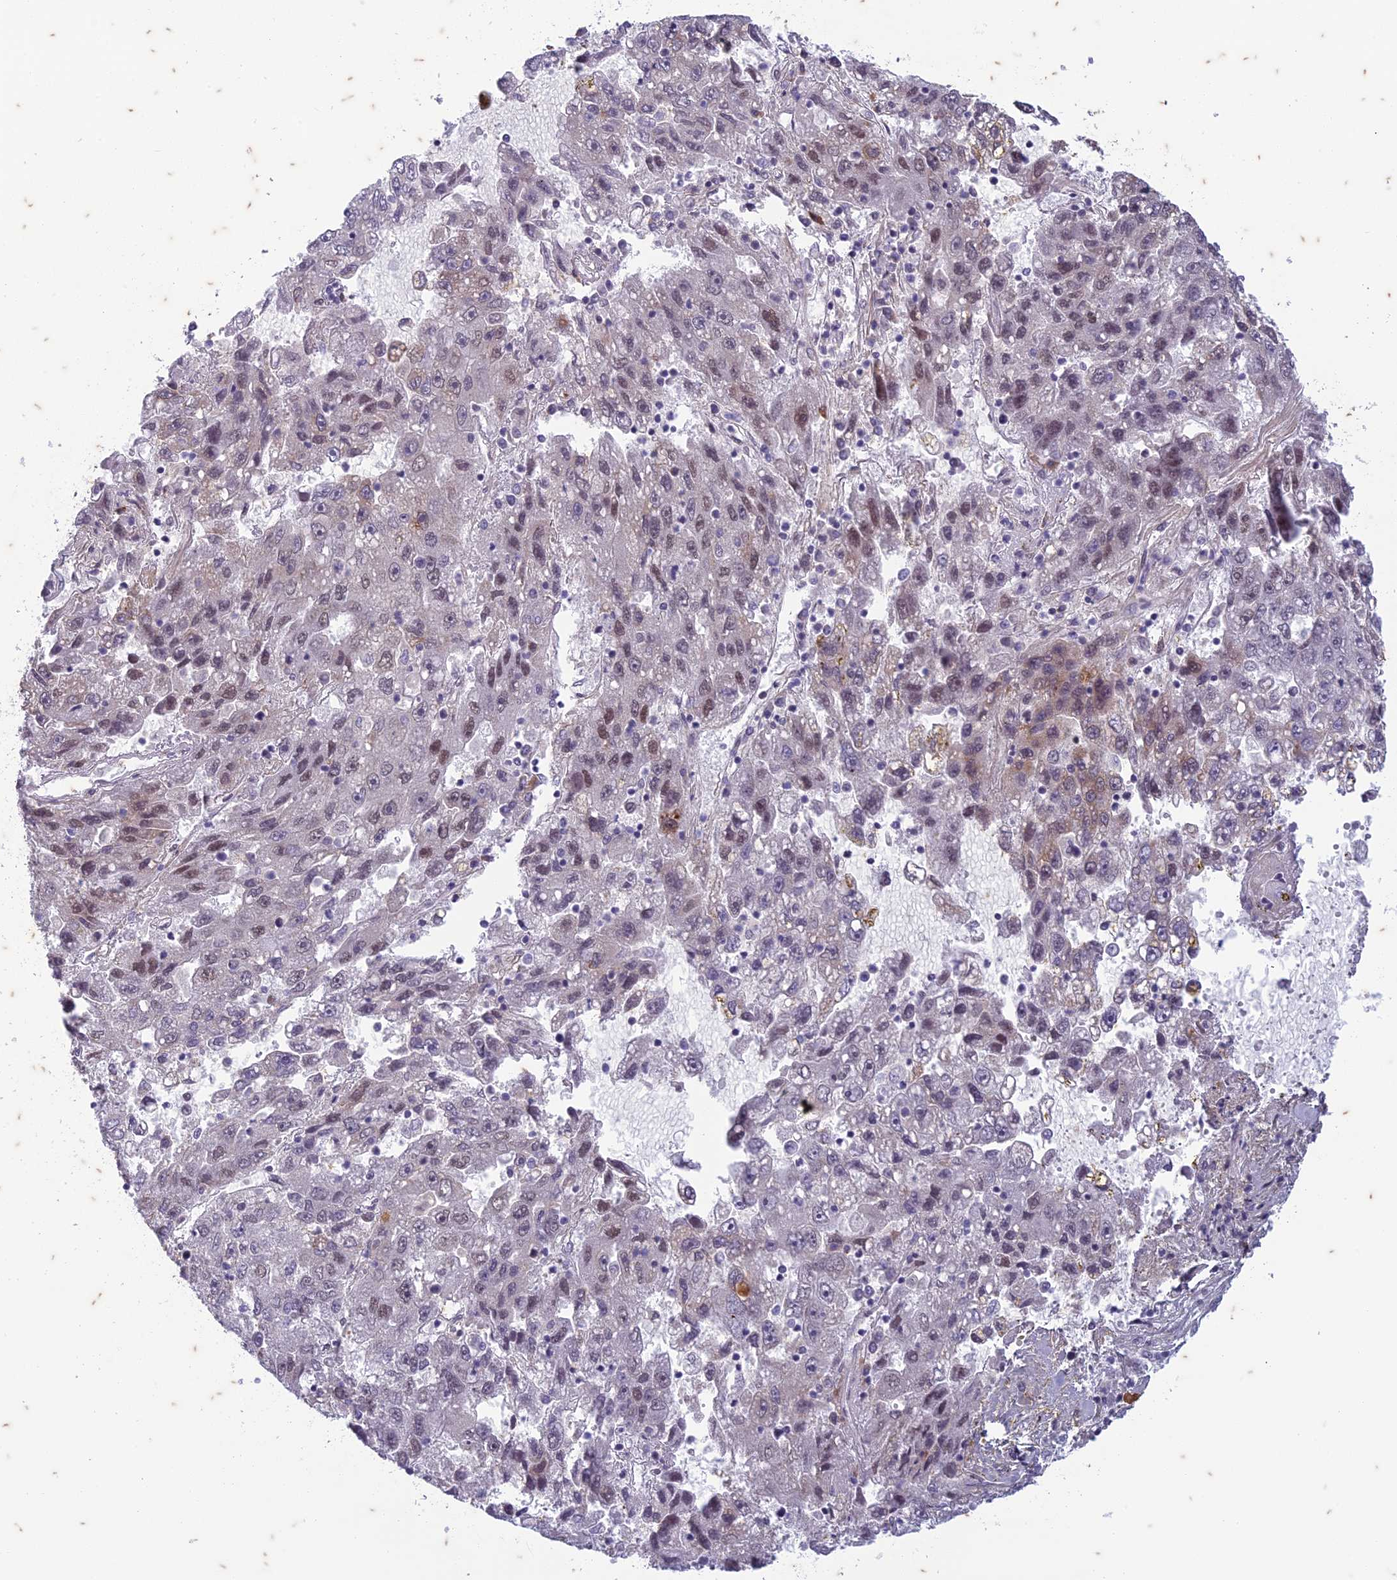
{"staining": {"intensity": "weak", "quantity": "25%-75%", "location": "nuclear"}, "tissue": "liver cancer", "cell_type": "Tumor cells", "image_type": "cancer", "snomed": [{"axis": "morphology", "description": "Carcinoma, Hepatocellular, NOS"}, {"axis": "topography", "description": "Liver"}], "caption": "A histopathology image of liver cancer (hepatocellular carcinoma) stained for a protein reveals weak nuclear brown staining in tumor cells. (DAB IHC, brown staining for protein, blue staining for nuclei).", "gene": "PABPN1L", "patient": {"sex": "male", "age": 49}}